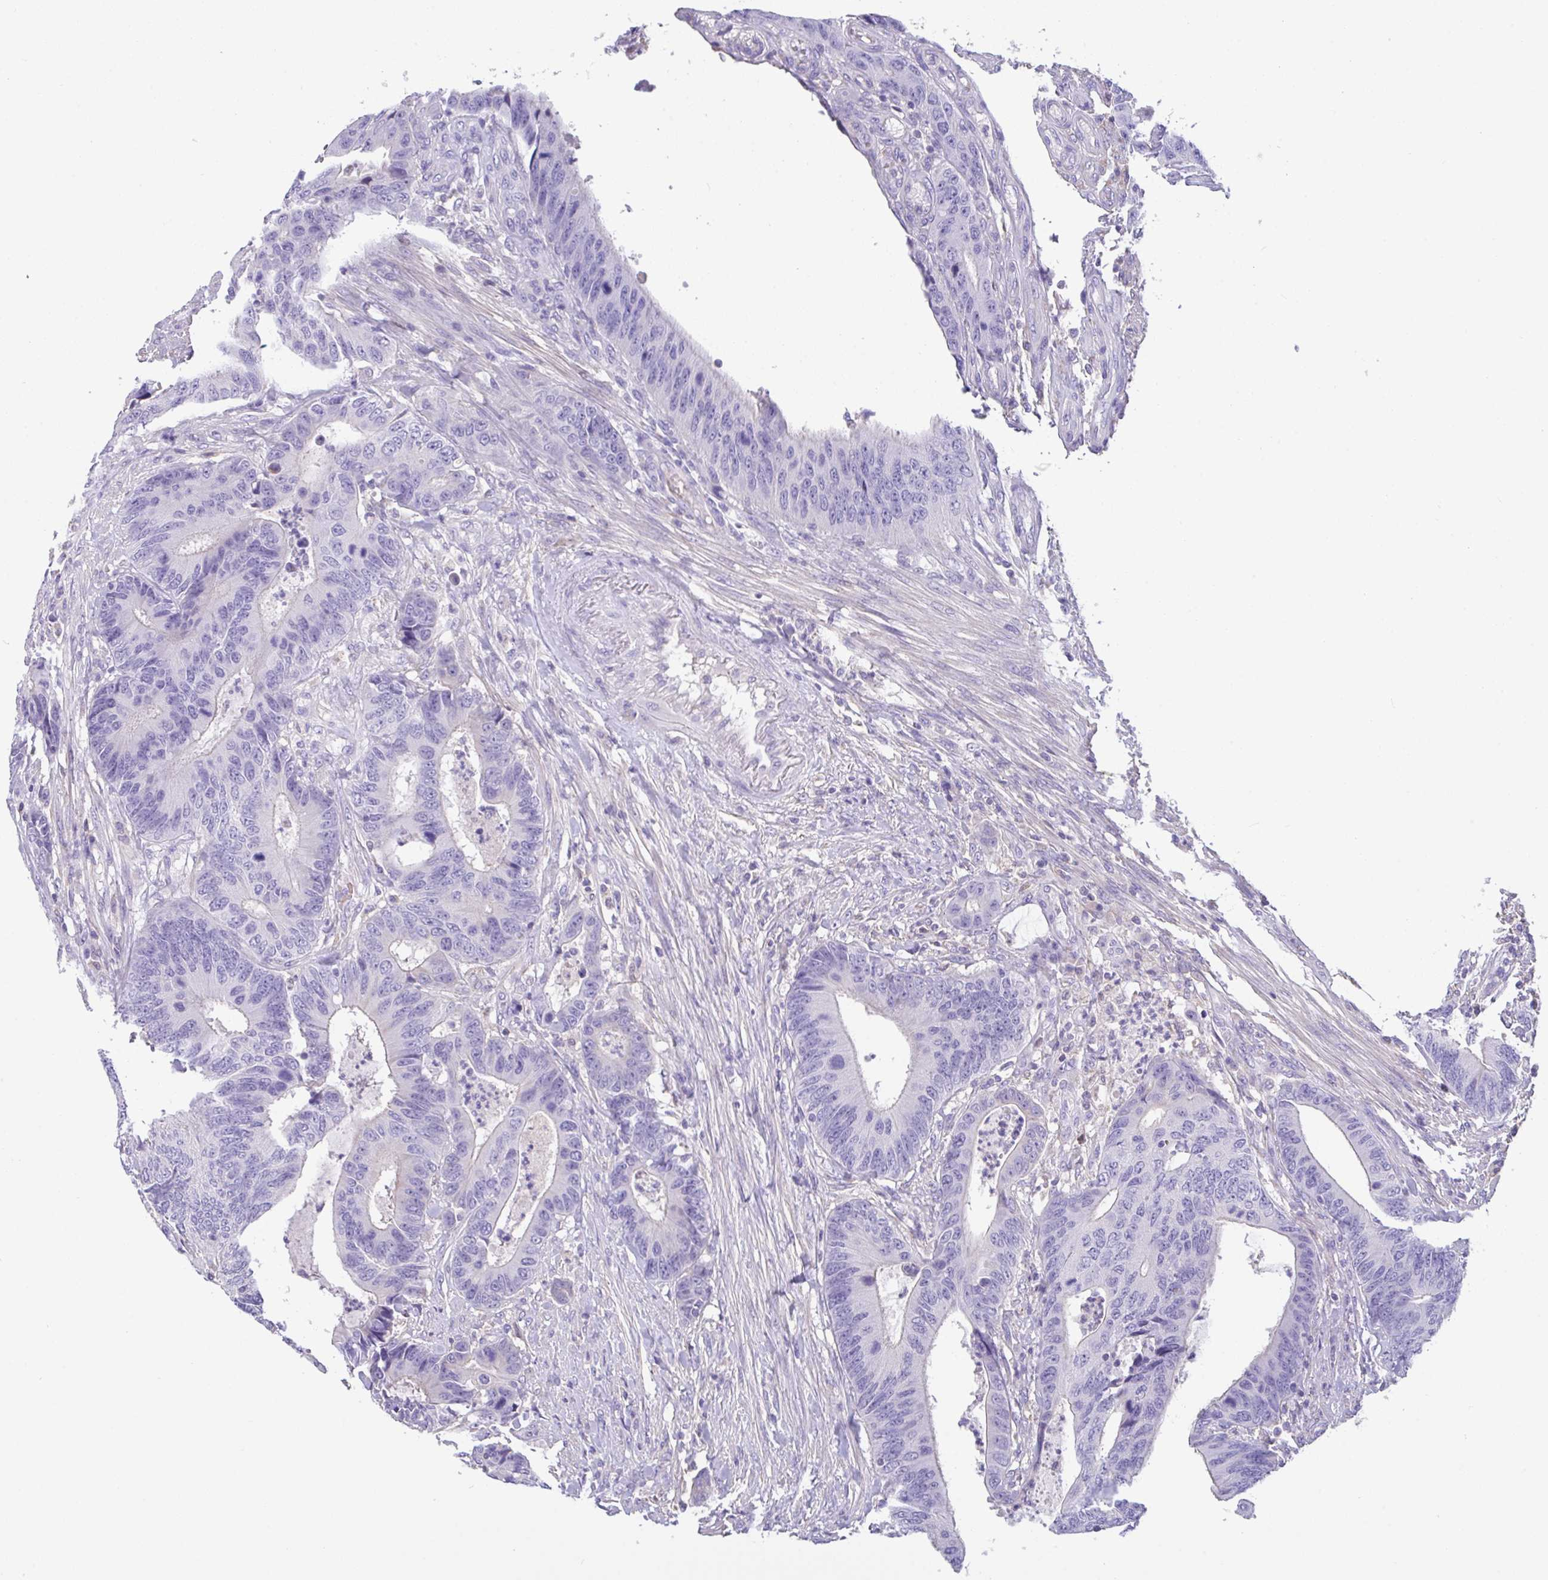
{"staining": {"intensity": "negative", "quantity": "none", "location": "none"}, "tissue": "colorectal cancer", "cell_type": "Tumor cells", "image_type": "cancer", "snomed": [{"axis": "morphology", "description": "Adenocarcinoma, NOS"}, {"axis": "topography", "description": "Colon"}], "caption": "Tumor cells are negative for brown protein staining in colorectal adenocarcinoma.", "gene": "CA10", "patient": {"sex": "male", "age": 87}}